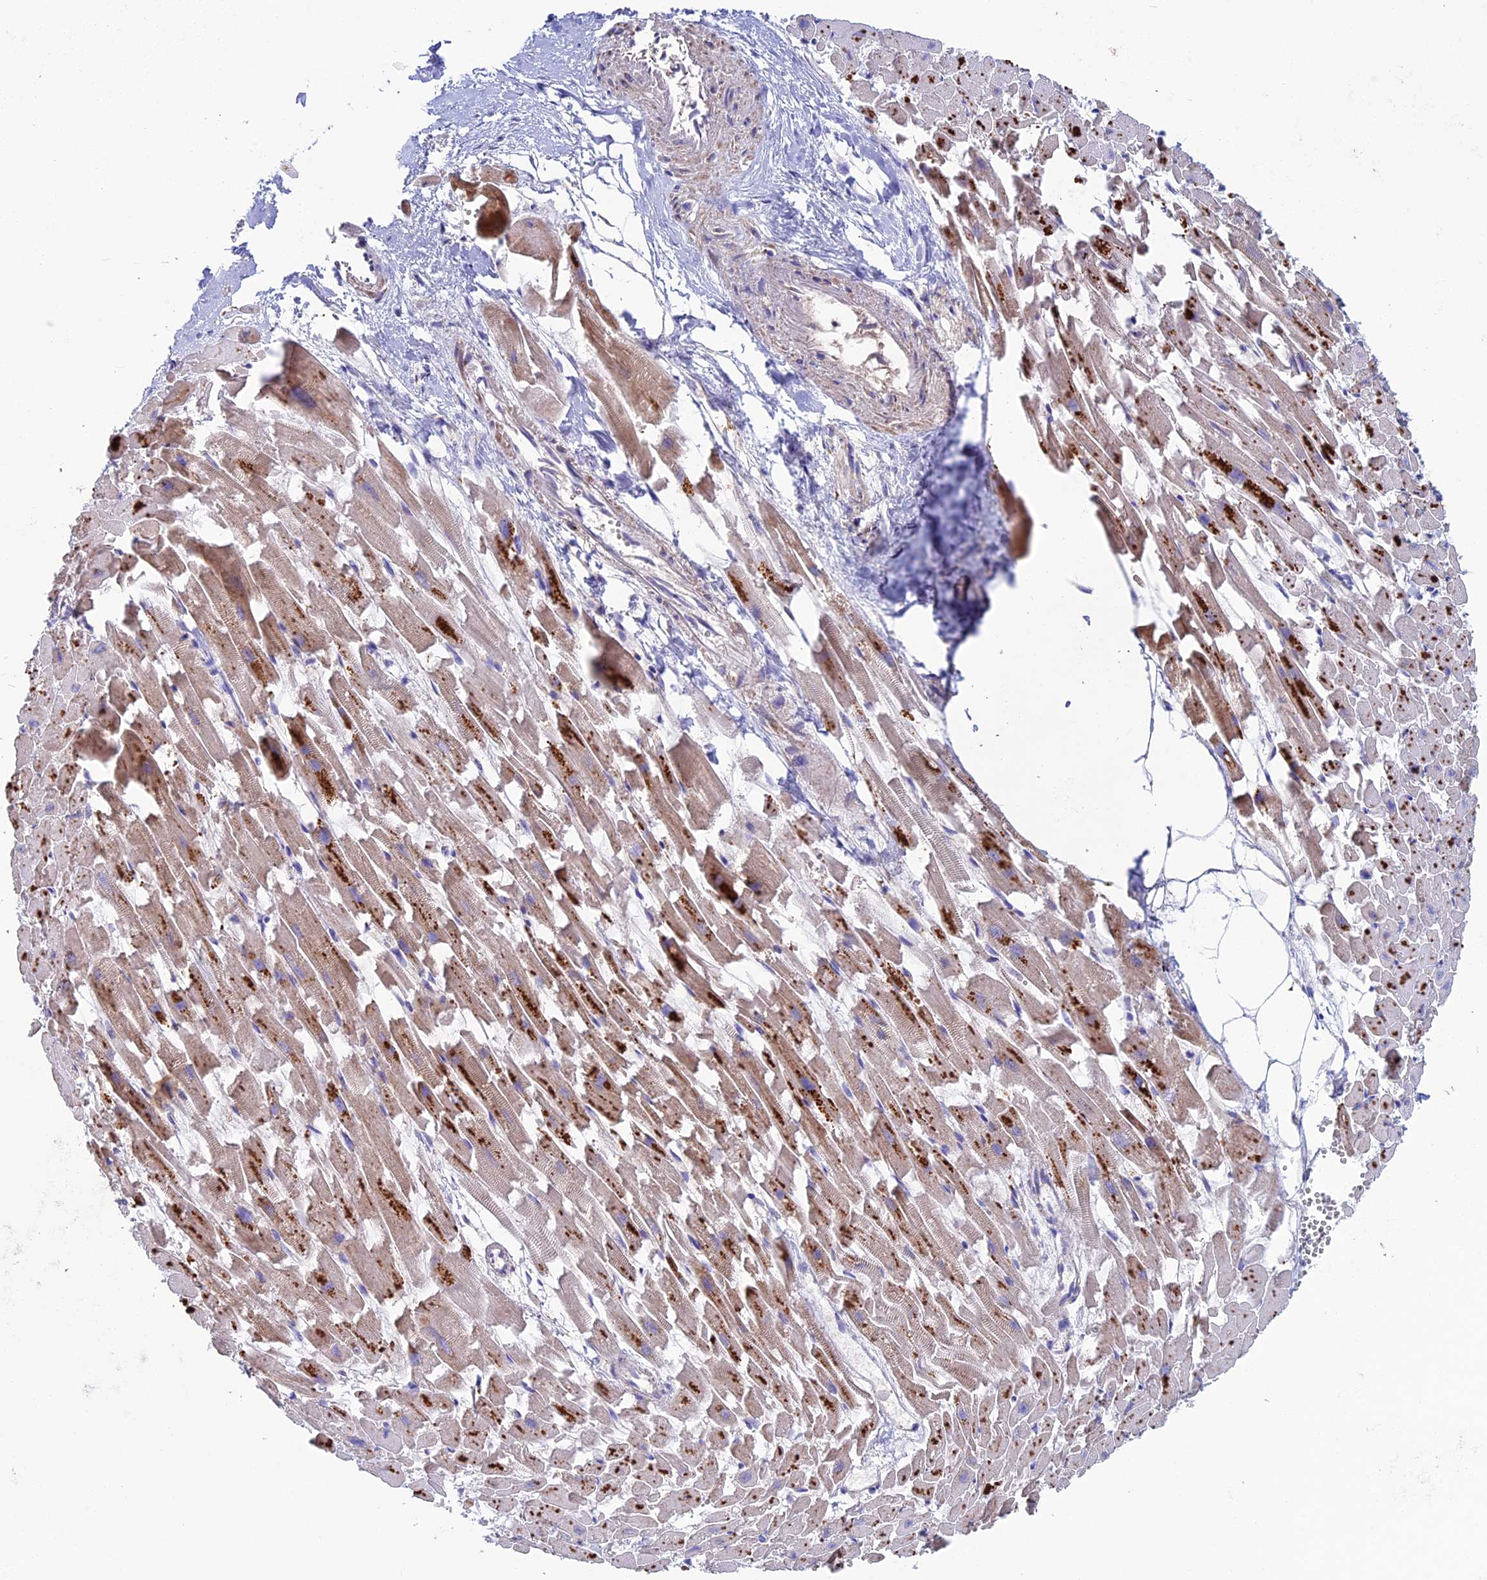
{"staining": {"intensity": "strong", "quantity": ">75%", "location": "cytoplasmic/membranous"}, "tissue": "heart muscle", "cell_type": "Cardiomyocytes", "image_type": "normal", "snomed": [{"axis": "morphology", "description": "Normal tissue, NOS"}, {"axis": "topography", "description": "Heart"}], "caption": "This is a micrograph of immunohistochemistry (IHC) staining of benign heart muscle, which shows strong staining in the cytoplasmic/membranous of cardiomyocytes.", "gene": "SLC15A5", "patient": {"sex": "female", "age": 64}}